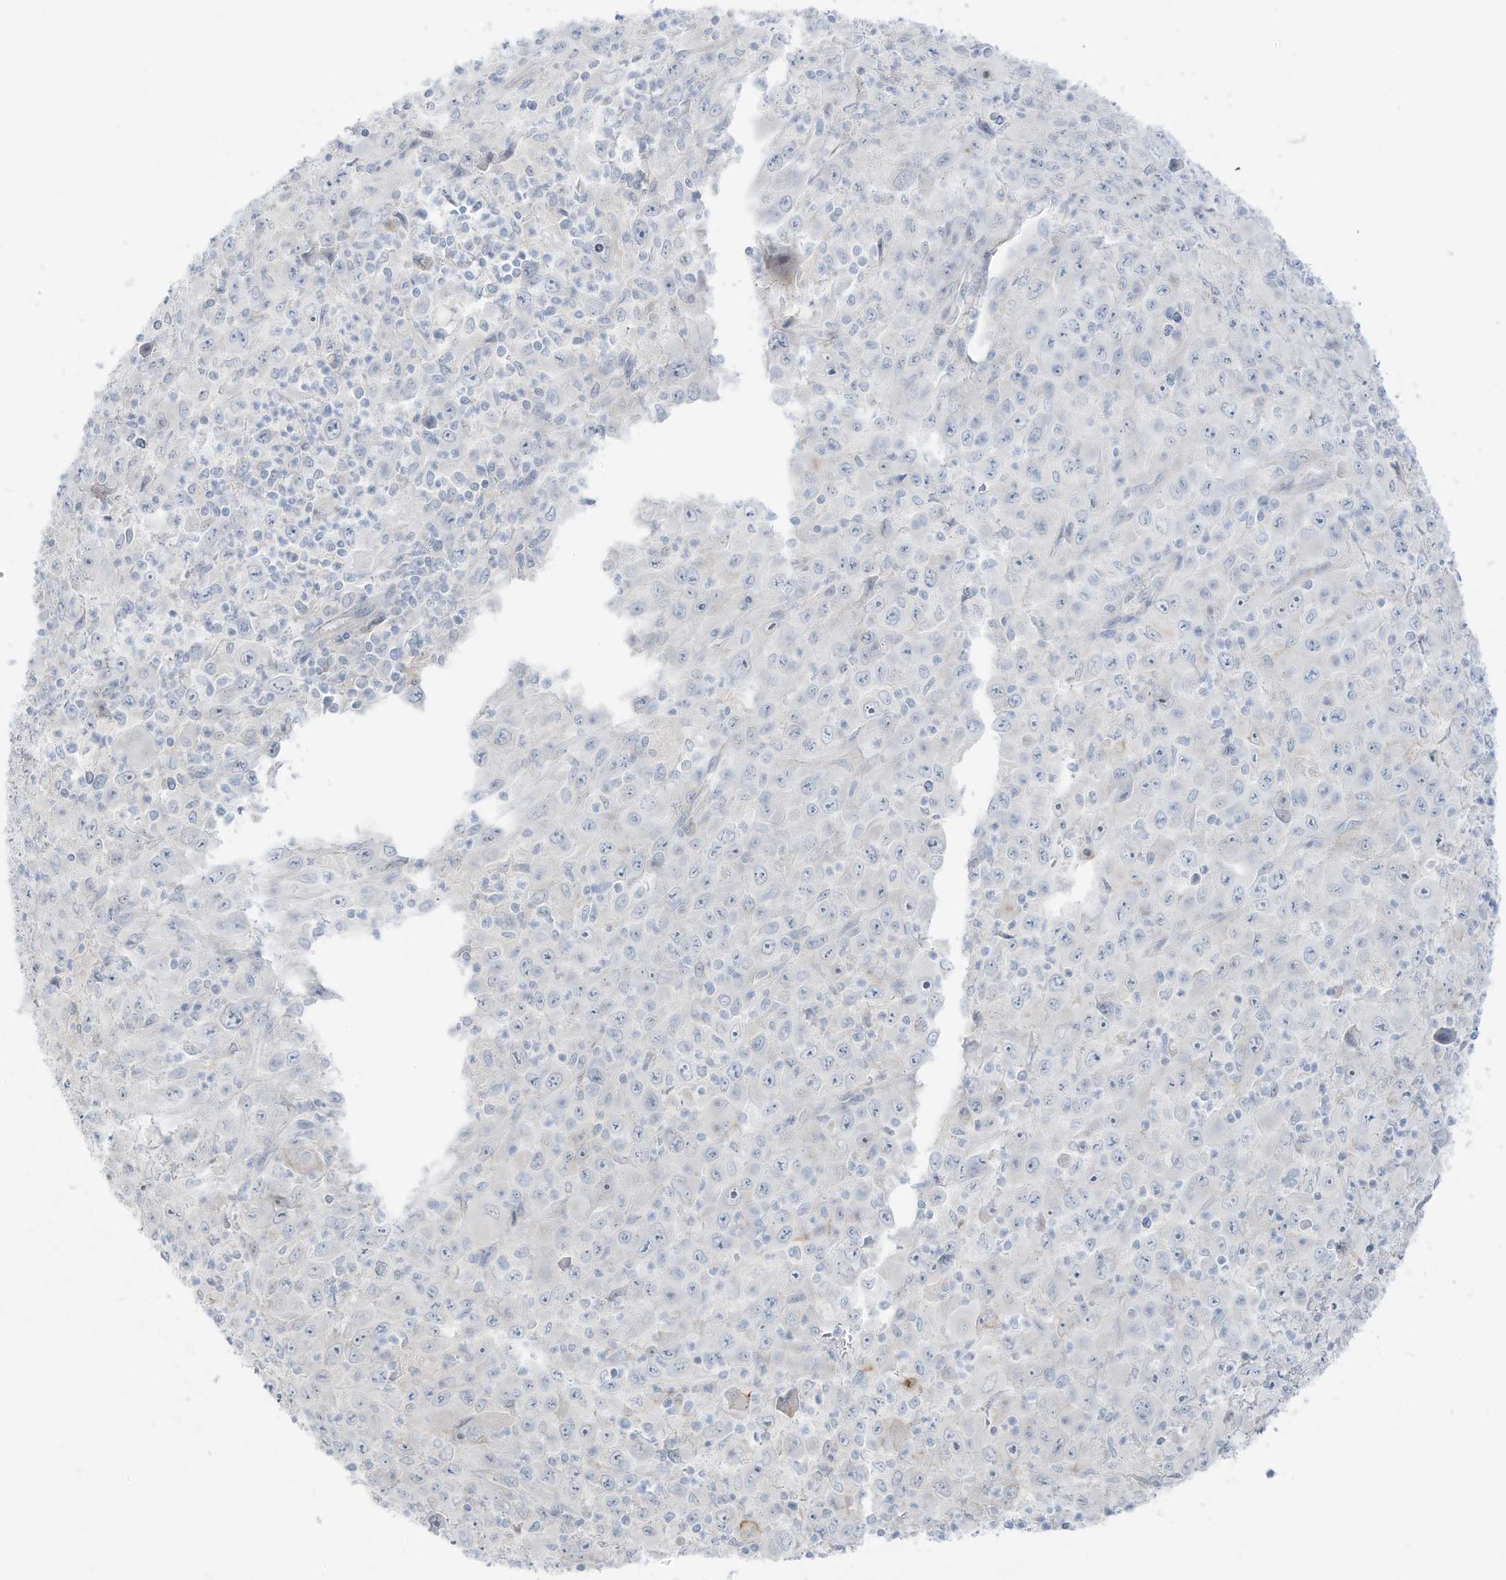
{"staining": {"intensity": "negative", "quantity": "none", "location": "none"}, "tissue": "melanoma", "cell_type": "Tumor cells", "image_type": "cancer", "snomed": [{"axis": "morphology", "description": "Malignant melanoma, Metastatic site"}, {"axis": "topography", "description": "Skin"}], "caption": "This is a image of immunohistochemistry staining of melanoma, which shows no positivity in tumor cells.", "gene": "C11orf87", "patient": {"sex": "female", "age": 56}}